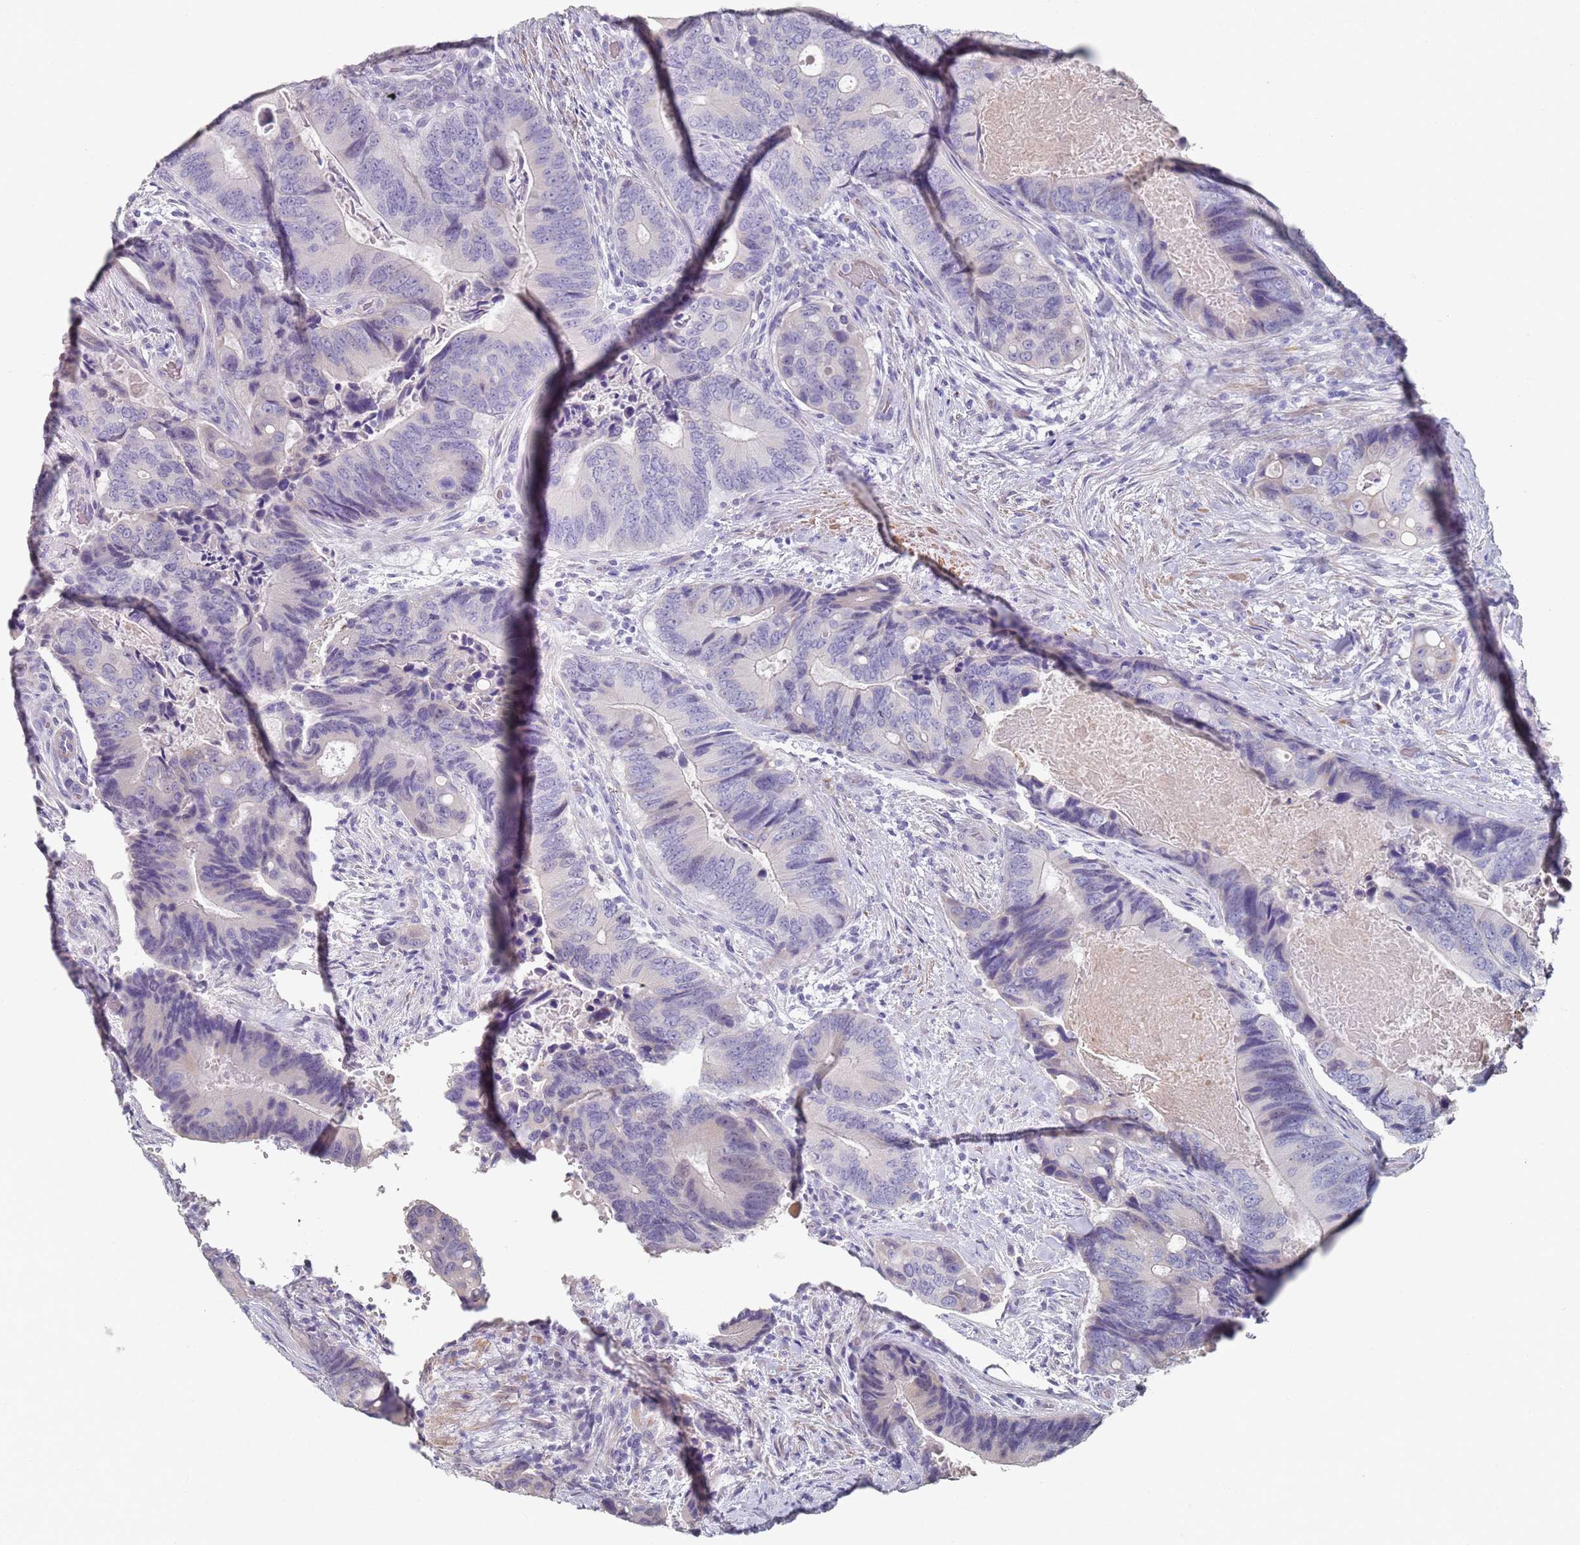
{"staining": {"intensity": "negative", "quantity": "none", "location": "none"}, "tissue": "colorectal cancer", "cell_type": "Tumor cells", "image_type": "cancer", "snomed": [{"axis": "morphology", "description": "Adenocarcinoma, NOS"}, {"axis": "topography", "description": "Colon"}], "caption": "Tumor cells are negative for protein expression in human adenocarcinoma (colorectal). Brightfield microscopy of immunohistochemistry stained with DAB (3,3'-diaminobenzidine) (brown) and hematoxylin (blue), captured at high magnification.", "gene": "DNAH11", "patient": {"sex": "male", "age": 84}}